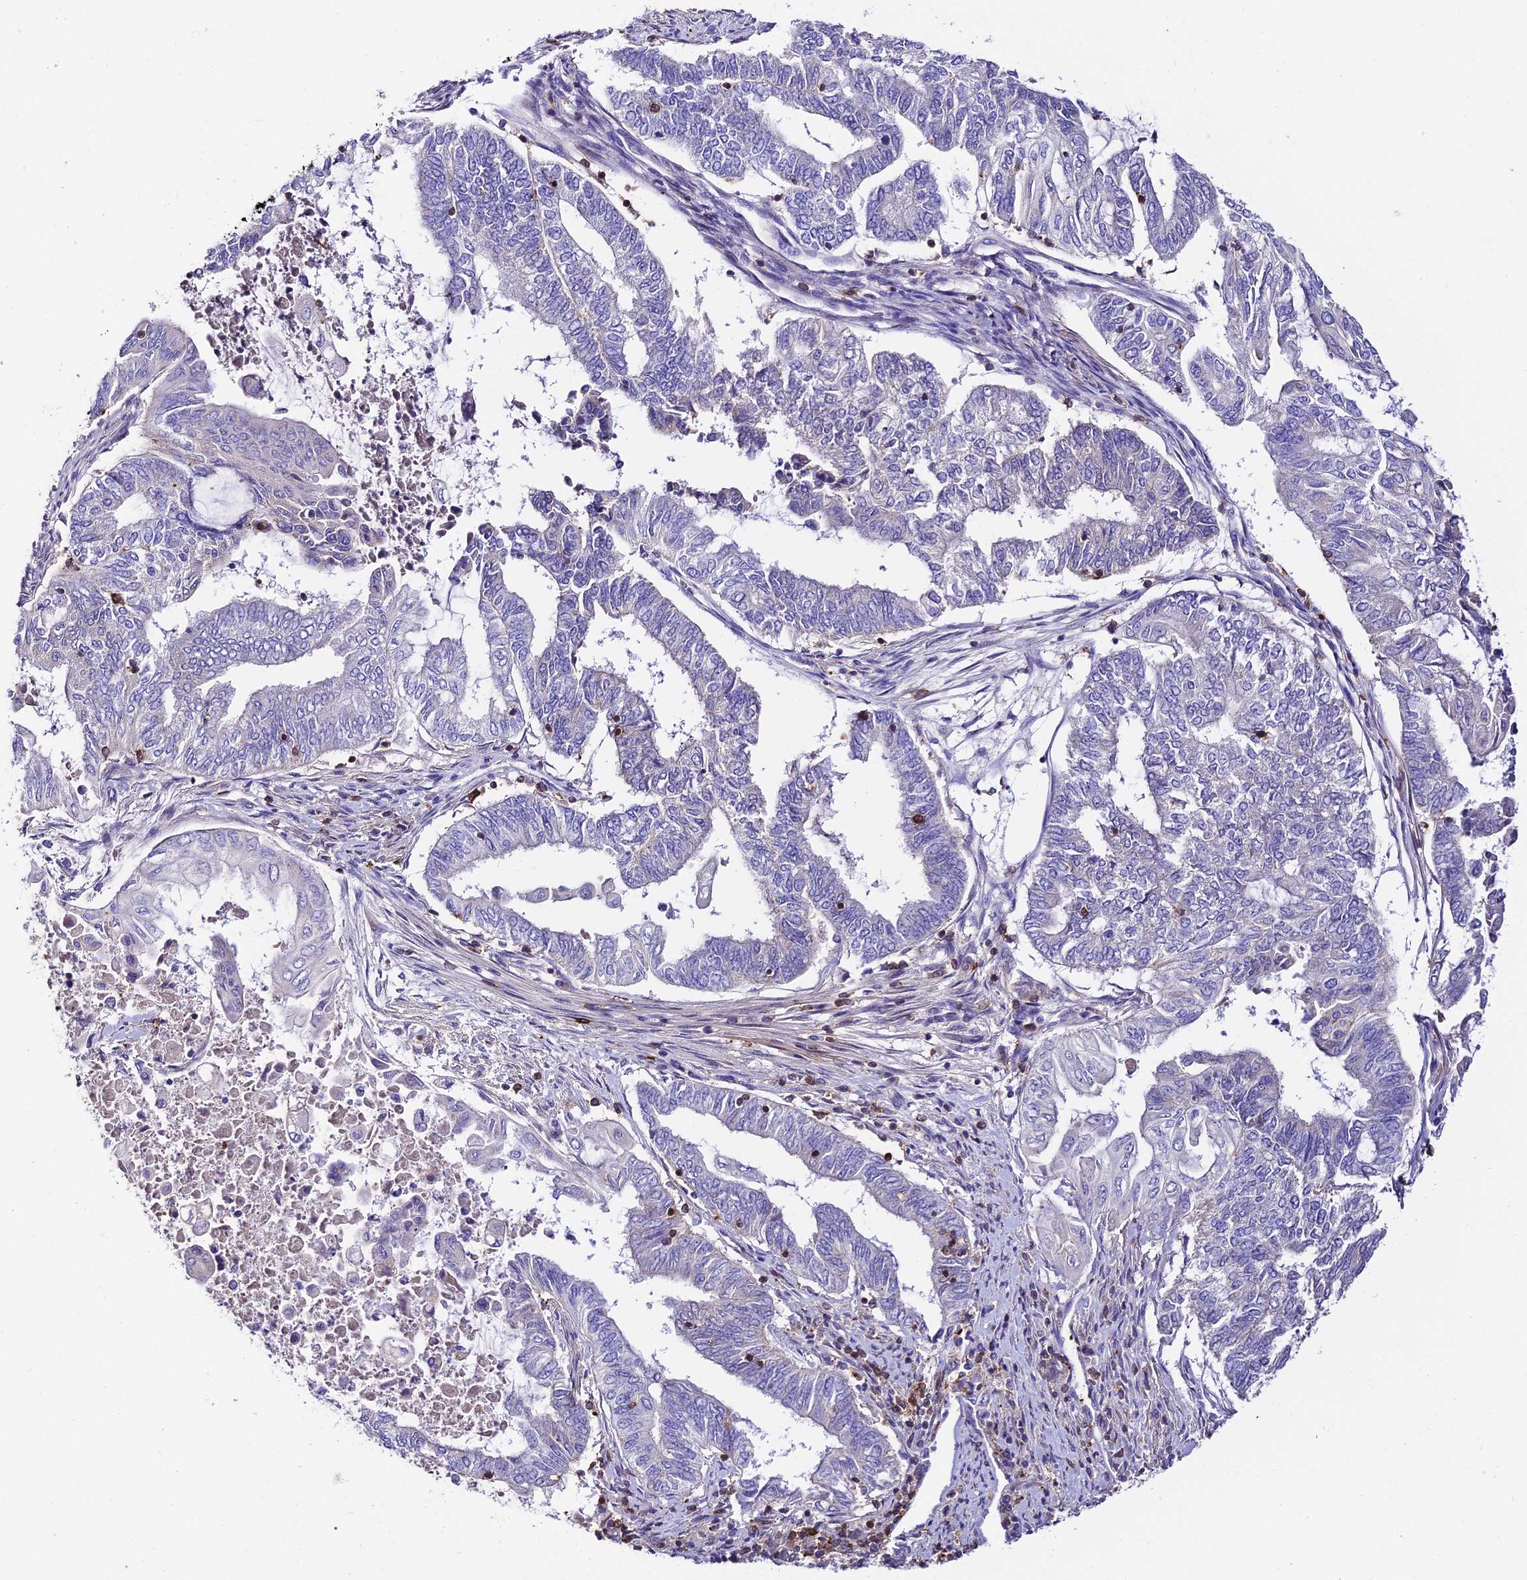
{"staining": {"intensity": "negative", "quantity": "none", "location": "none"}, "tissue": "endometrial cancer", "cell_type": "Tumor cells", "image_type": "cancer", "snomed": [{"axis": "morphology", "description": "Adenocarcinoma, NOS"}, {"axis": "topography", "description": "Uterus"}, {"axis": "topography", "description": "Endometrium"}], "caption": "Tumor cells are negative for protein expression in human endometrial cancer (adenocarcinoma).", "gene": "PTPRCAP", "patient": {"sex": "female", "age": 70}}